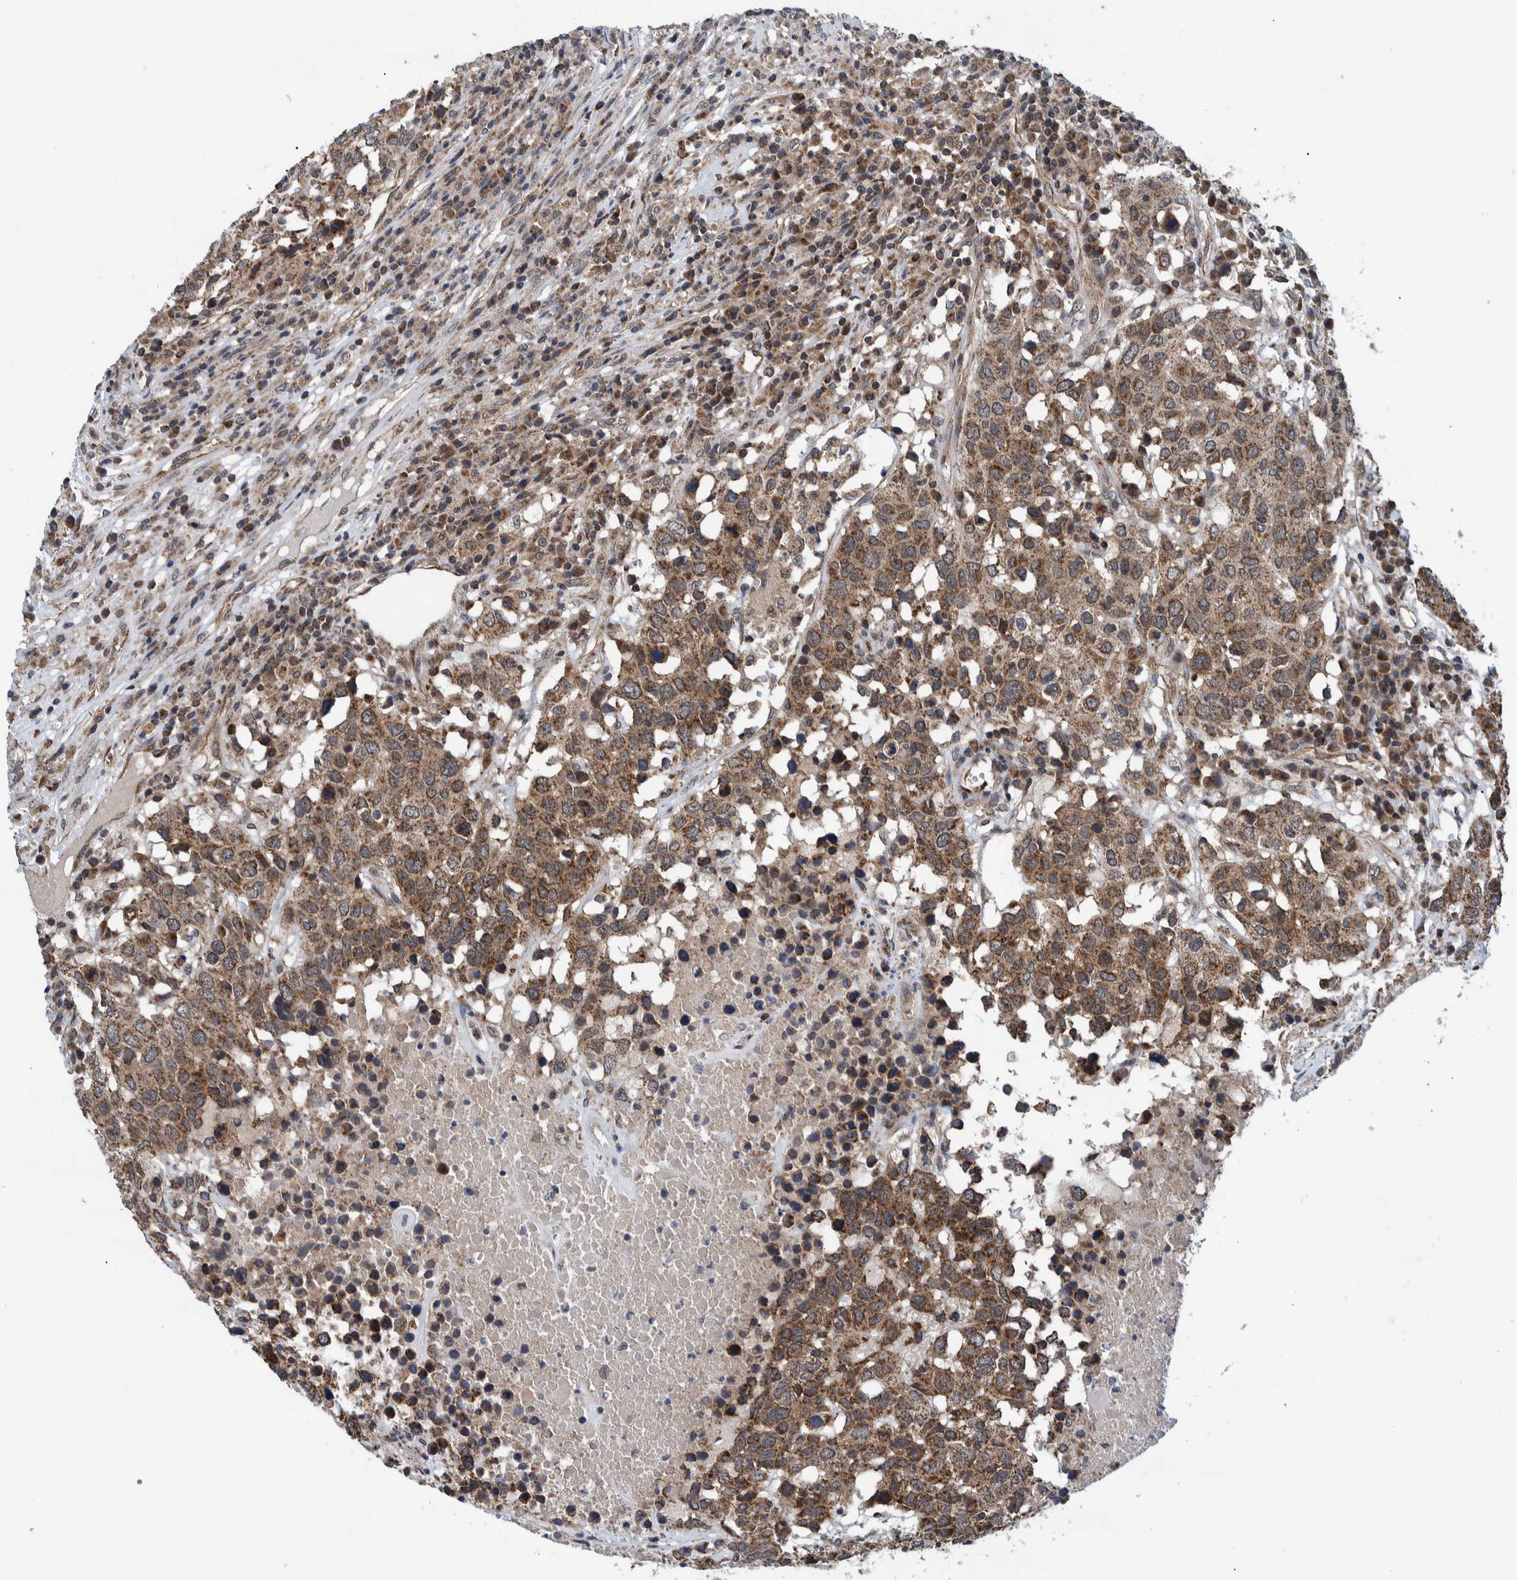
{"staining": {"intensity": "moderate", "quantity": ">75%", "location": "cytoplasmic/membranous"}, "tissue": "head and neck cancer", "cell_type": "Tumor cells", "image_type": "cancer", "snomed": [{"axis": "morphology", "description": "Squamous cell carcinoma, NOS"}, {"axis": "topography", "description": "Head-Neck"}], "caption": "This micrograph demonstrates immunohistochemistry staining of head and neck cancer, with medium moderate cytoplasmic/membranous staining in about >75% of tumor cells.", "gene": "MRPS7", "patient": {"sex": "male", "age": 66}}